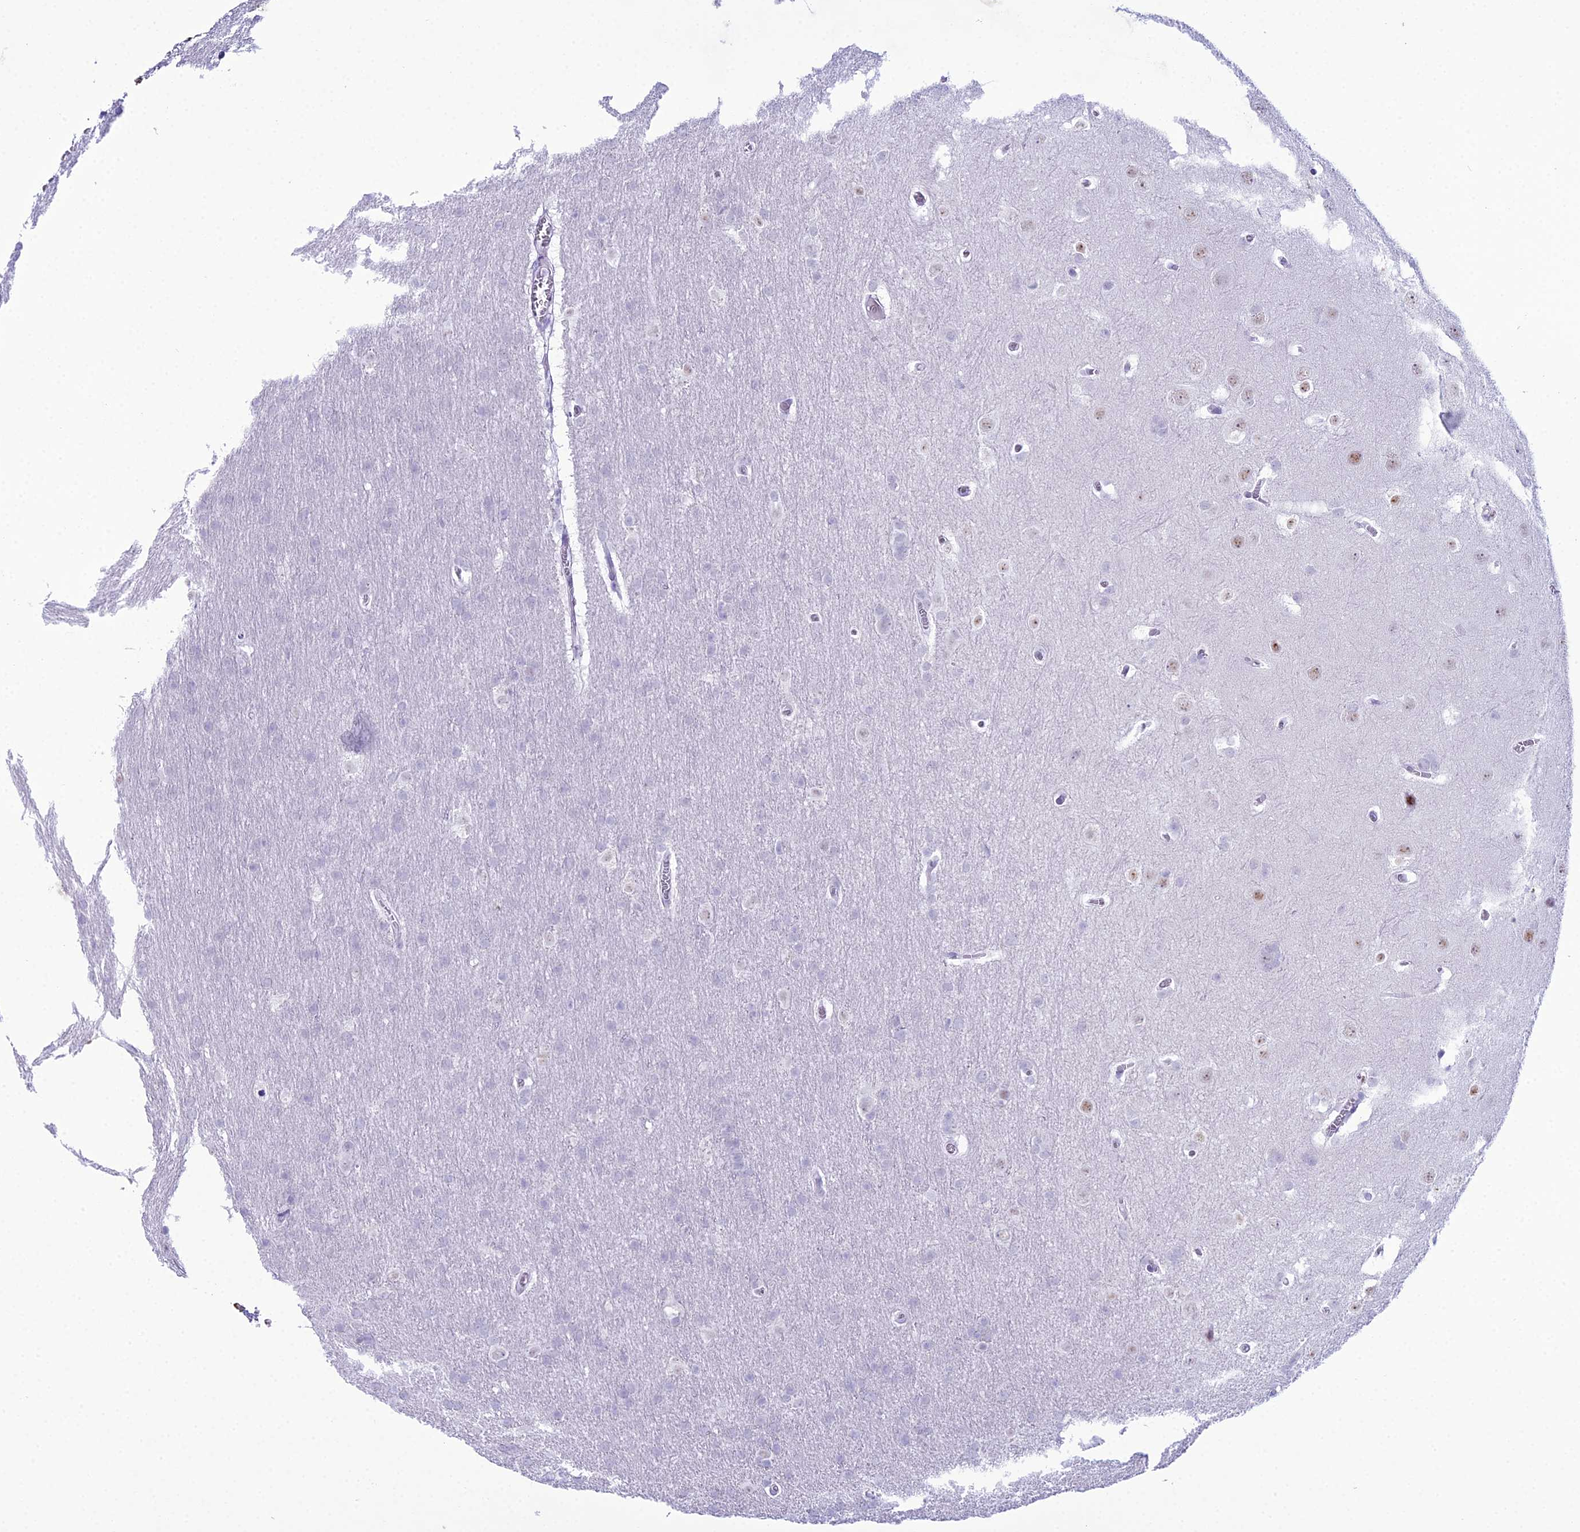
{"staining": {"intensity": "negative", "quantity": "none", "location": "none"}, "tissue": "glioma", "cell_type": "Tumor cells", "image_type": "cancer", "snomed": [{"axis": "morphology", "description": "Glioma, malignant, Low grade"}, {"axis": "topography", "description": "Brain"}], "caption": "Immunohistochemistry (IHC) image of neoplastic tissue: malignant low-grade glioma stained with DAB reveals no significant protein expression in tumor cells.", "gene": "RNPS1", "patient": {"sex": "female", "age": 32}}